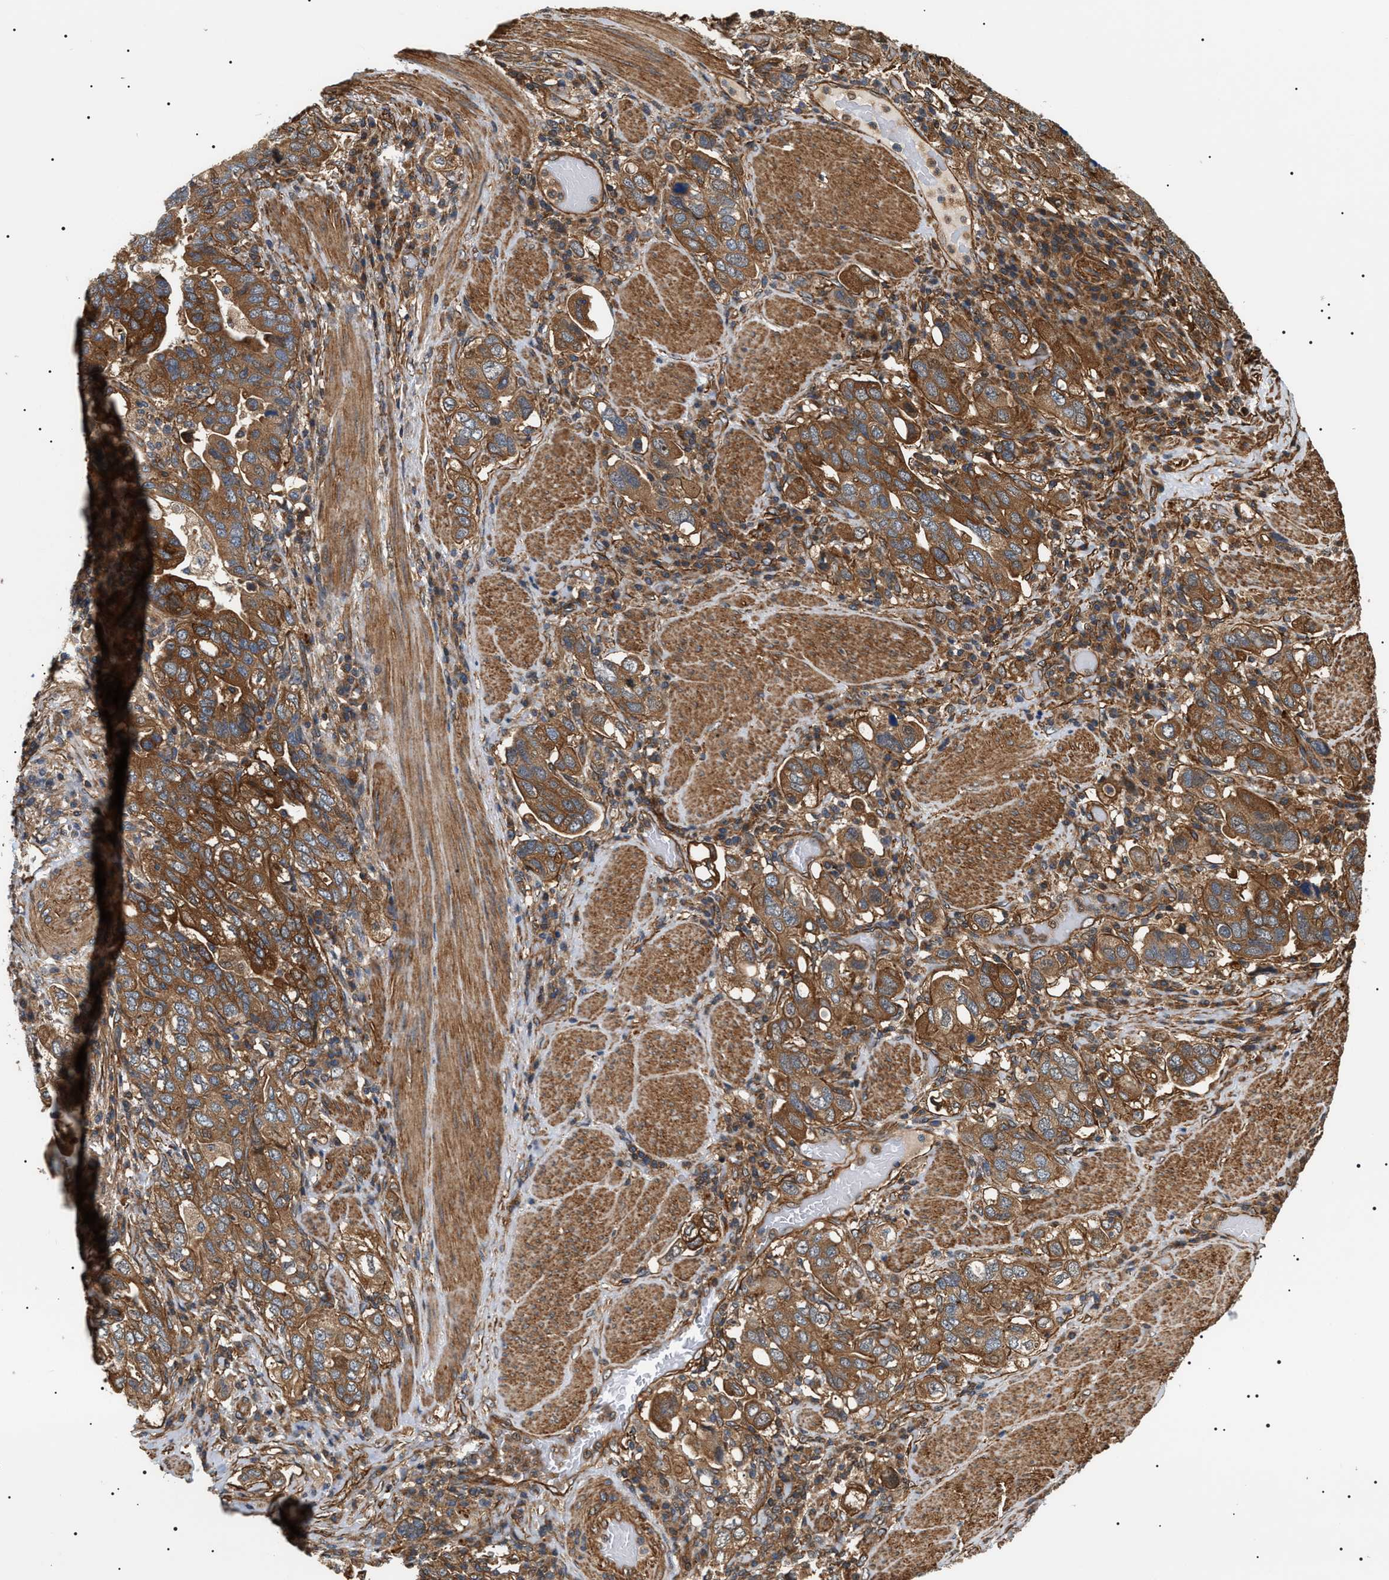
{"staining": {"intensity": "moderate", "quantity": "25%-75%", "location": "cytoplasmic/membranous"}, "tissue": "stomach cancer", "cell_type": "Tumor cells", "image_type": "cancer", "snomed": [{"axis": "morphology", "description": "Adenocarcinoma, NOS"}, {"axis": "topography", "description": "Stomach, upper"}], "caption": "Immunohistochemical staining of adenocarcinoma (stomach) shows medium levels of moderate cytoplasmic/membranous positivity in about 25%-75% of tumor cells.", "gene": "SH3GLB2", "patient": {"sex": "male", "age": 62}}